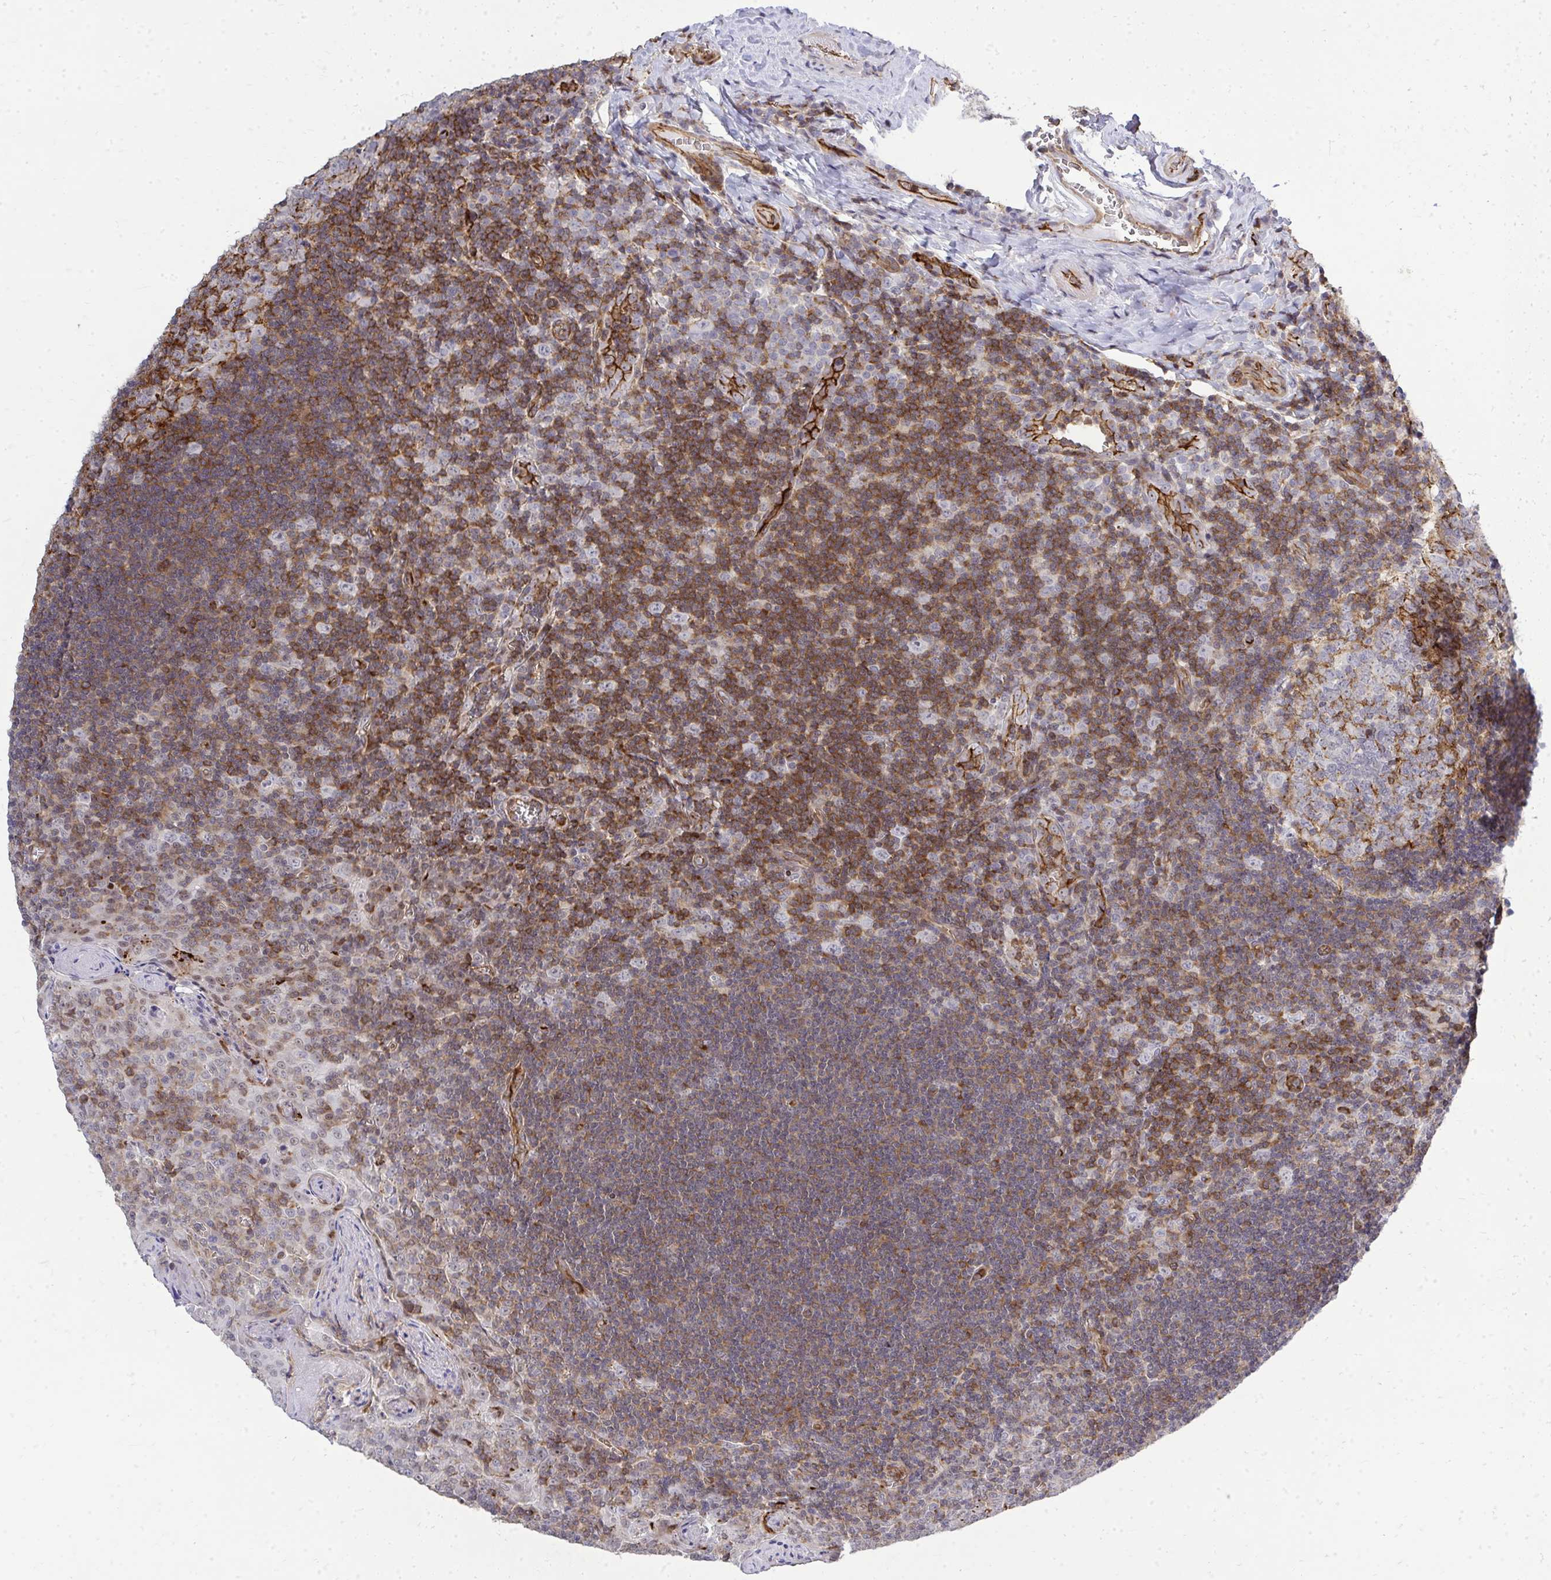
{"staining": {"intensity": "strong", "quantity": "<25%", "location": "cytoplasmic/membranous"}, "tissue": "tonsil", "cell_type": "Germinal center cells", "image_type": "normal", "snomed": [{"axis": "morphology", "description": "Normal tissue, NOS"}, {"axis": "morphology", "description": "Inflammation, NOS"}, {"axis": "topography", "description": "Tonsil"}], "caption": "About <25% of germinal center cells in unremarkable human tonsil show strong cytoplasmic/membranous protein positivity as visualized by brown immunohistochemical staining.", "gene": "FOXN3", "patient": {"sex": "female", "age": 31}}